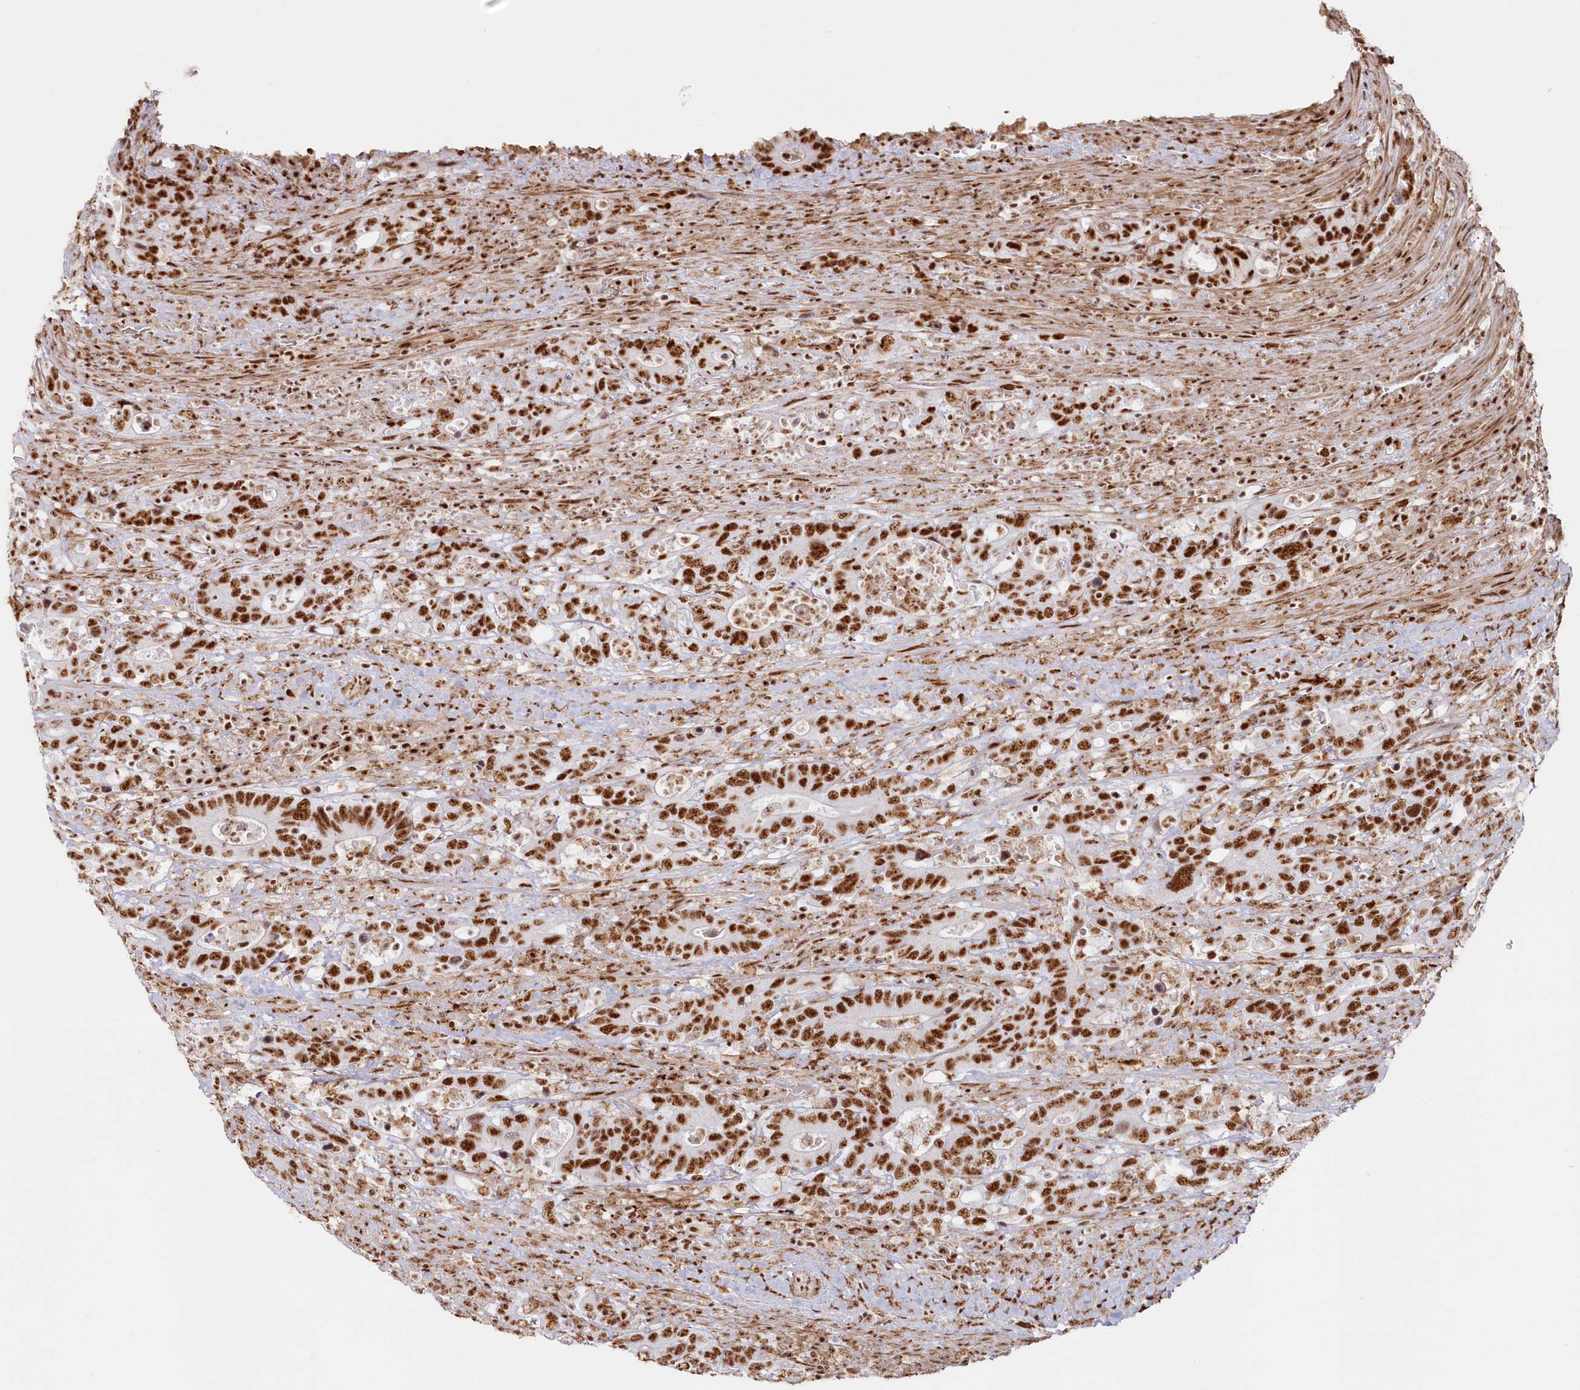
{"staining": {"intensity": "strong", "quantity": ">75%", "location": "nuclear"}, "tissue": "colorectal cancer", "cell_type": "Tumor cells", "image_type": "cancer", "snomed": [{"axis": "morphology", "description": "Adenocarcinoma, NOS"}, {"axis": "topography", "description": "Colon"}], "caption": "A high amount of strong nuclear expression is seen in approximately >75% of tumor cells in colorectal cancer tissue.", "gene": "DDX46", "patient": {"sex": "female", "age": 75}}